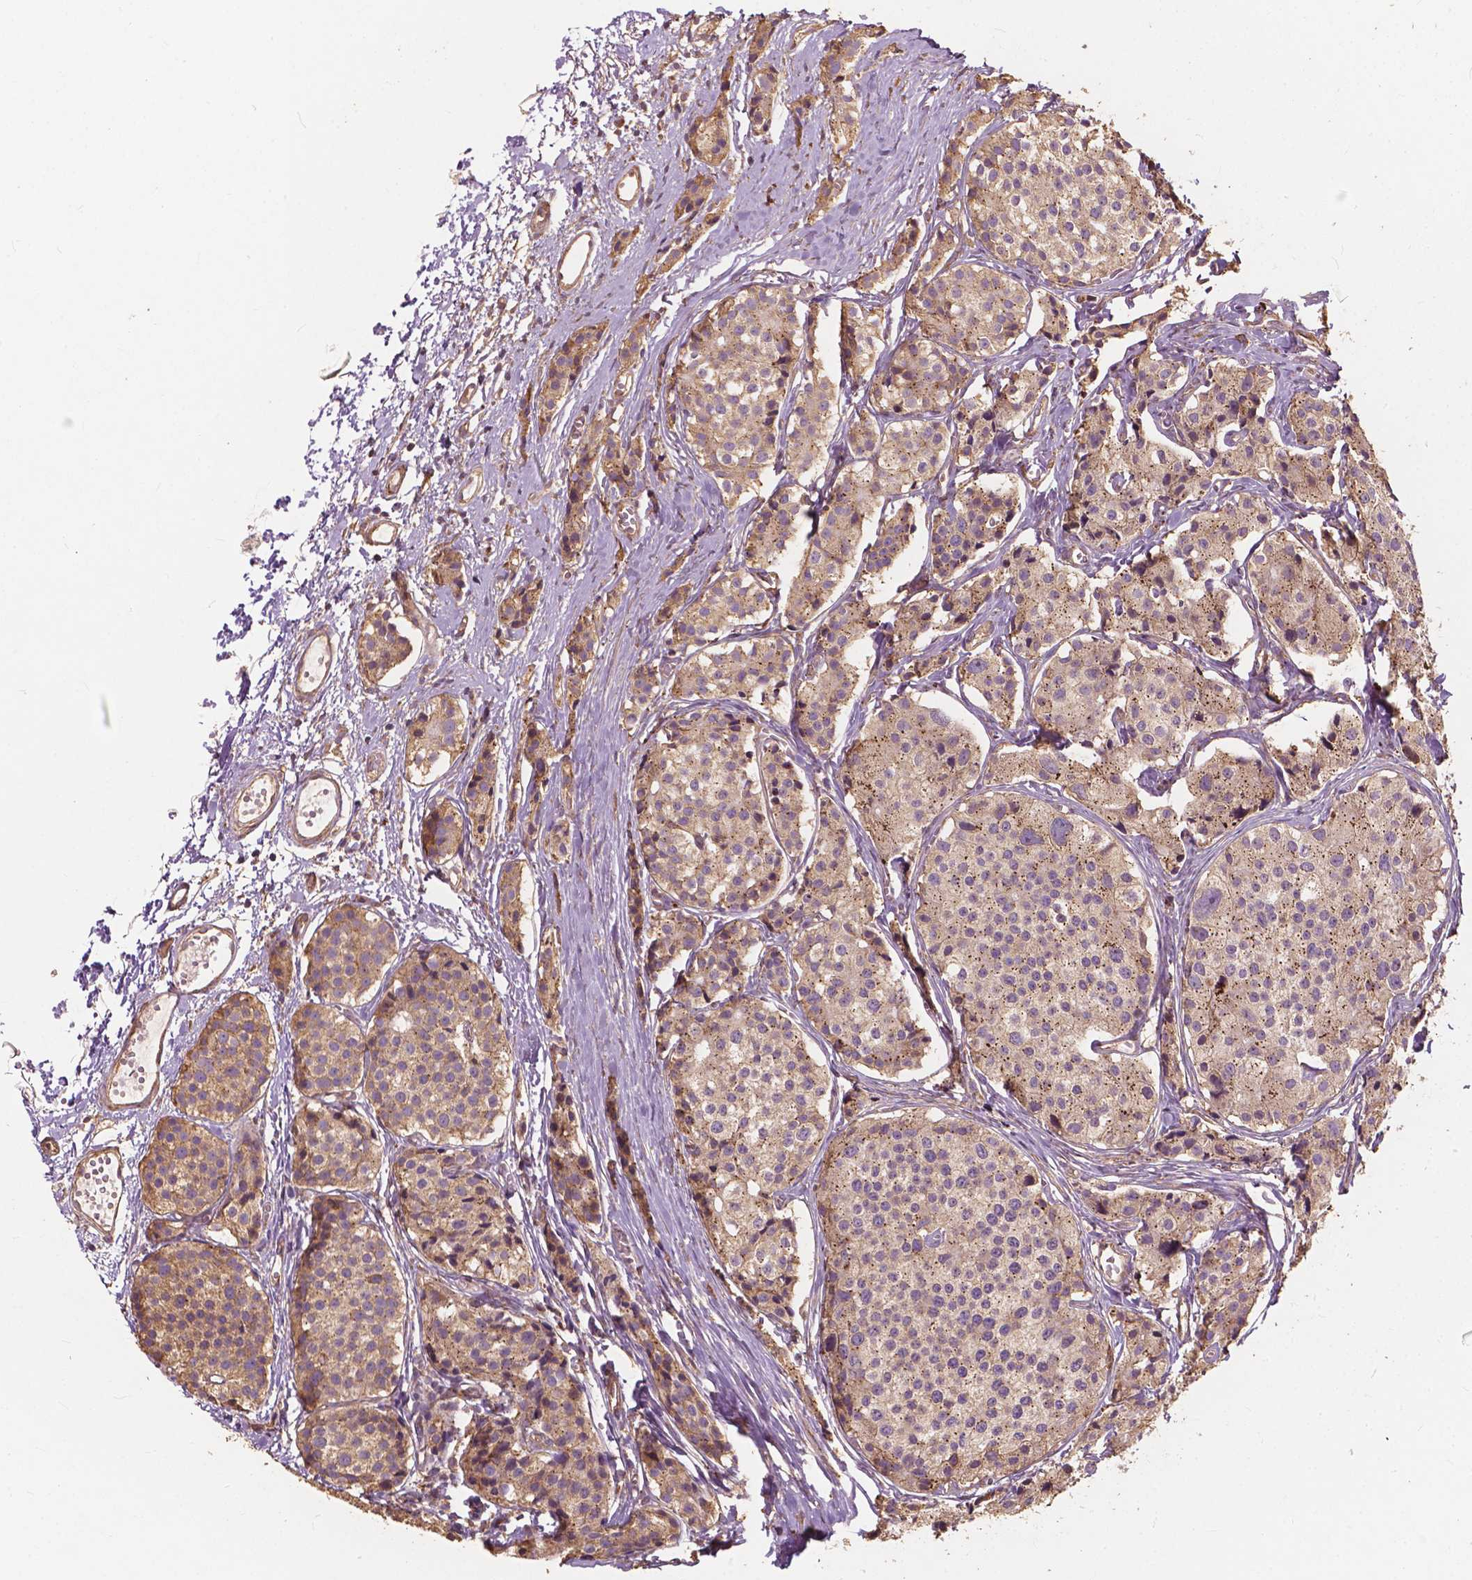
{"staining": {"intensity": "weak", "quantity": ">75%", "location": "cytoplasmic/membranous"}, "tissue": "carcinoid", "cell_type": "Tumor cells", "image_type": "cancer", "snomed": [{"axis": "morphology", "description": "Carcinoid, malignant, NOS"}, {"axis": "topography", "description": "Small intestine"}], "caption": "Human carcinoid (malignant) stained with a brown dye demonstrates weak cytoplasmic/membranous positive positivity in approximately >75% of tumor cells.", "gene": "G3BP1", "patient": {"sex": "female", "age": 65}}